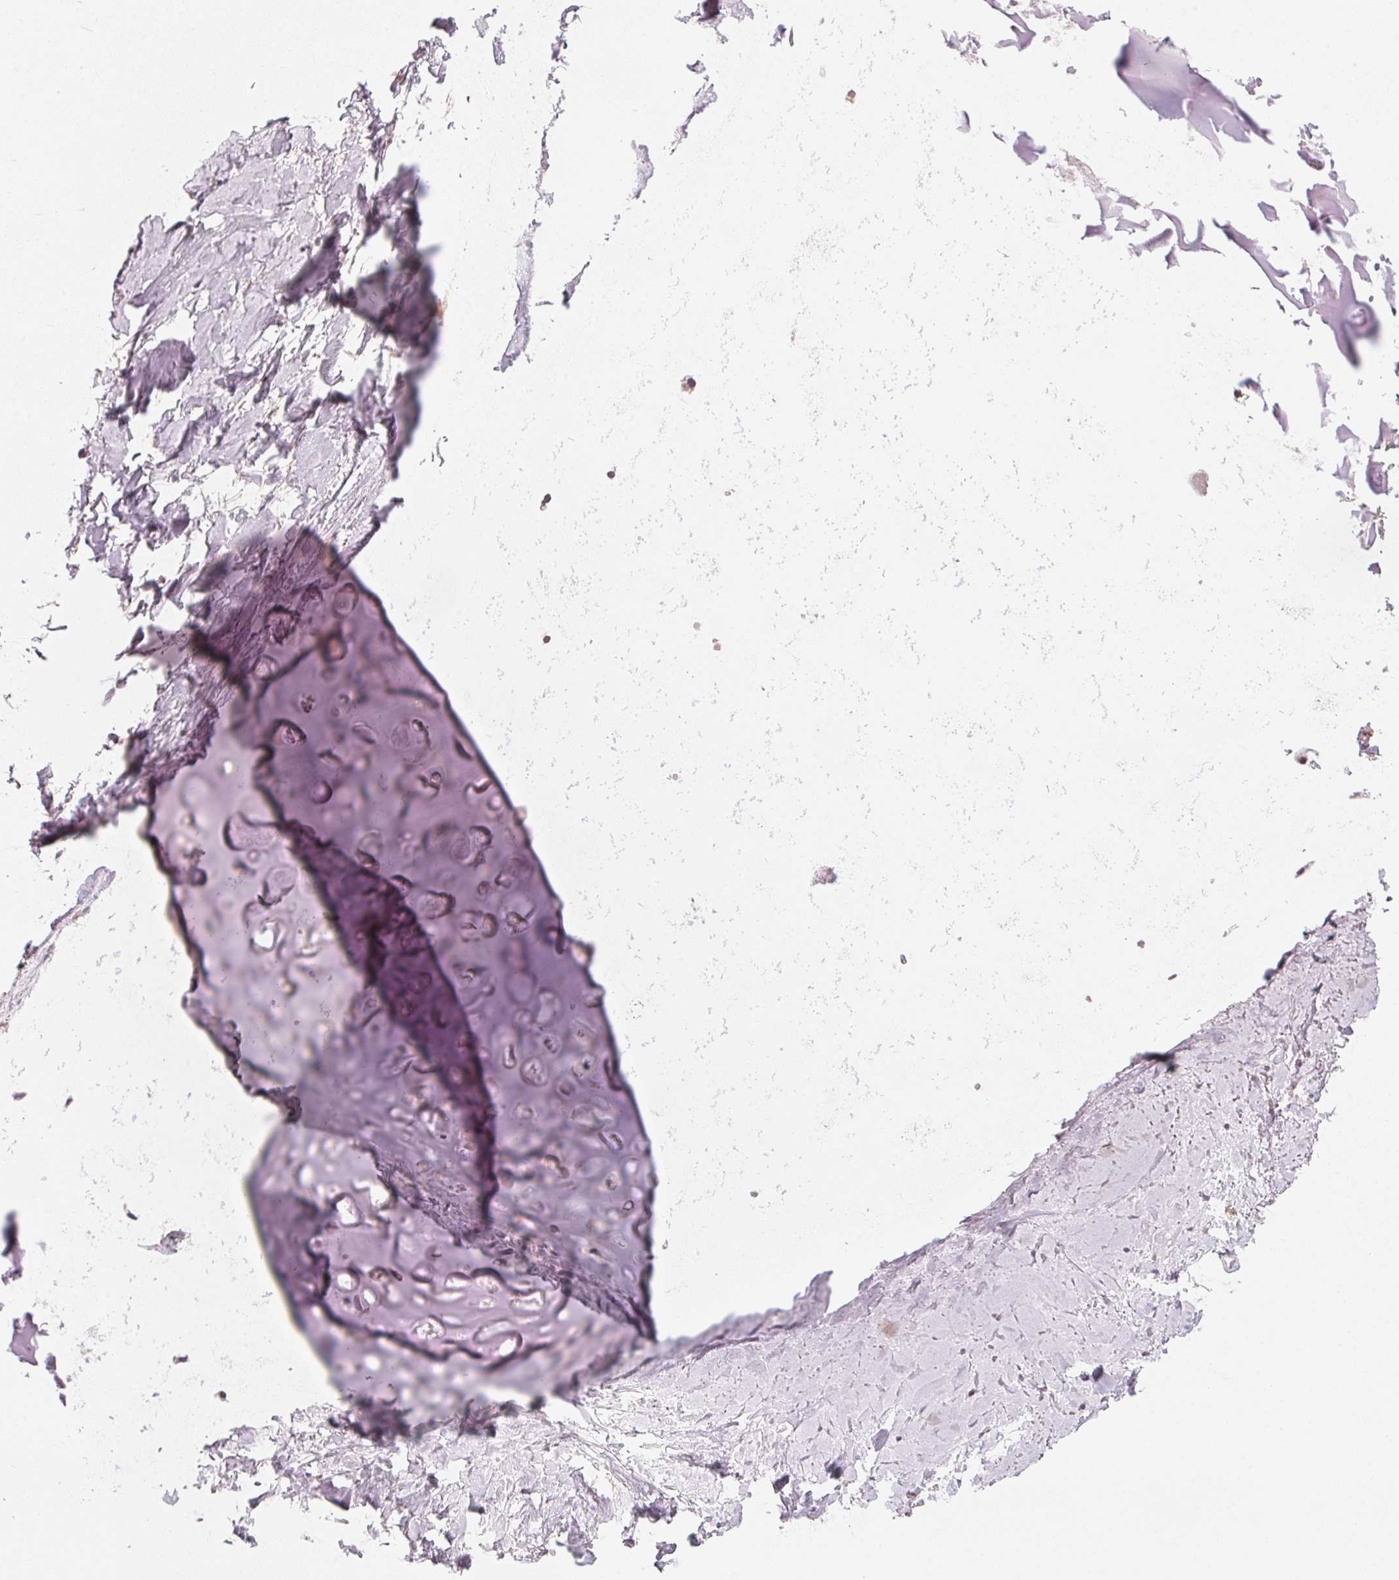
{"staining": {"intensity": "negative", "quantity": "none", "location": "none"}, "tissue": "soft tissue", "cell_type": "Chondrocytes", "image_type": "normal", "snomed": [{"axis": "morphology", "description": "Normal tissue, NOS"}, {"axis": "topography", "description": "Cartilage tissue"}, {"axis": "topography", "description": "Bronchus"}], "caption": "The micrograph reveals no staining of chondrocytes in normal soft tissue.", "gene": "SFRP4", "patient": {"sex": "female", "age": 79}}